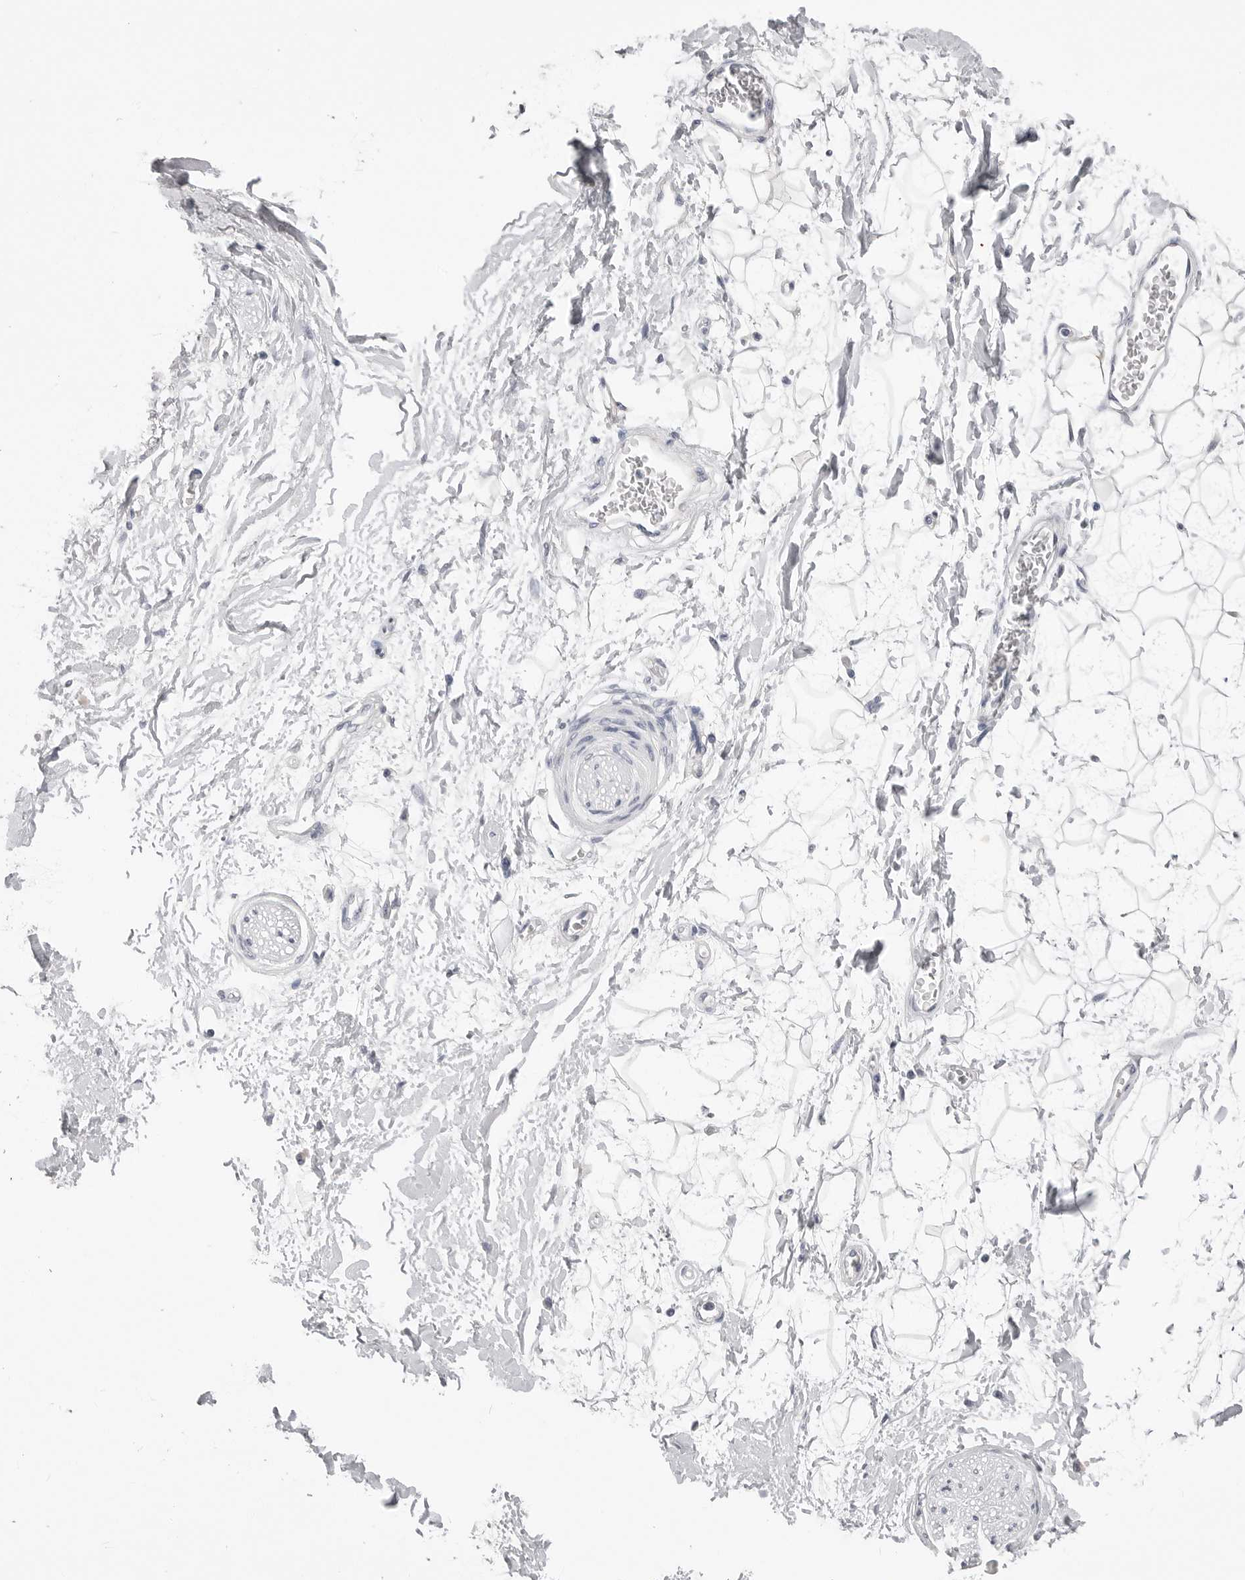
{"staining": {"intensity": "negative", "quantity": "none", "location": "none"}, "tissue": "adipose tissue", "cell_type": "Adipocytes", "image_type": "normal", "snomed": [{"axis": "morphology", "description": "Normal tissue, NOS"}, {"axis": "topography", "description": "Soft tissue"}], "caption": "Immunohistochemistry image of unremarkable adipose tissue stained for a protein (brown), which demonstrates no expression in adipocytes.", "gene": "CPB1", "patient": {"sex": "male", "age": 72}}